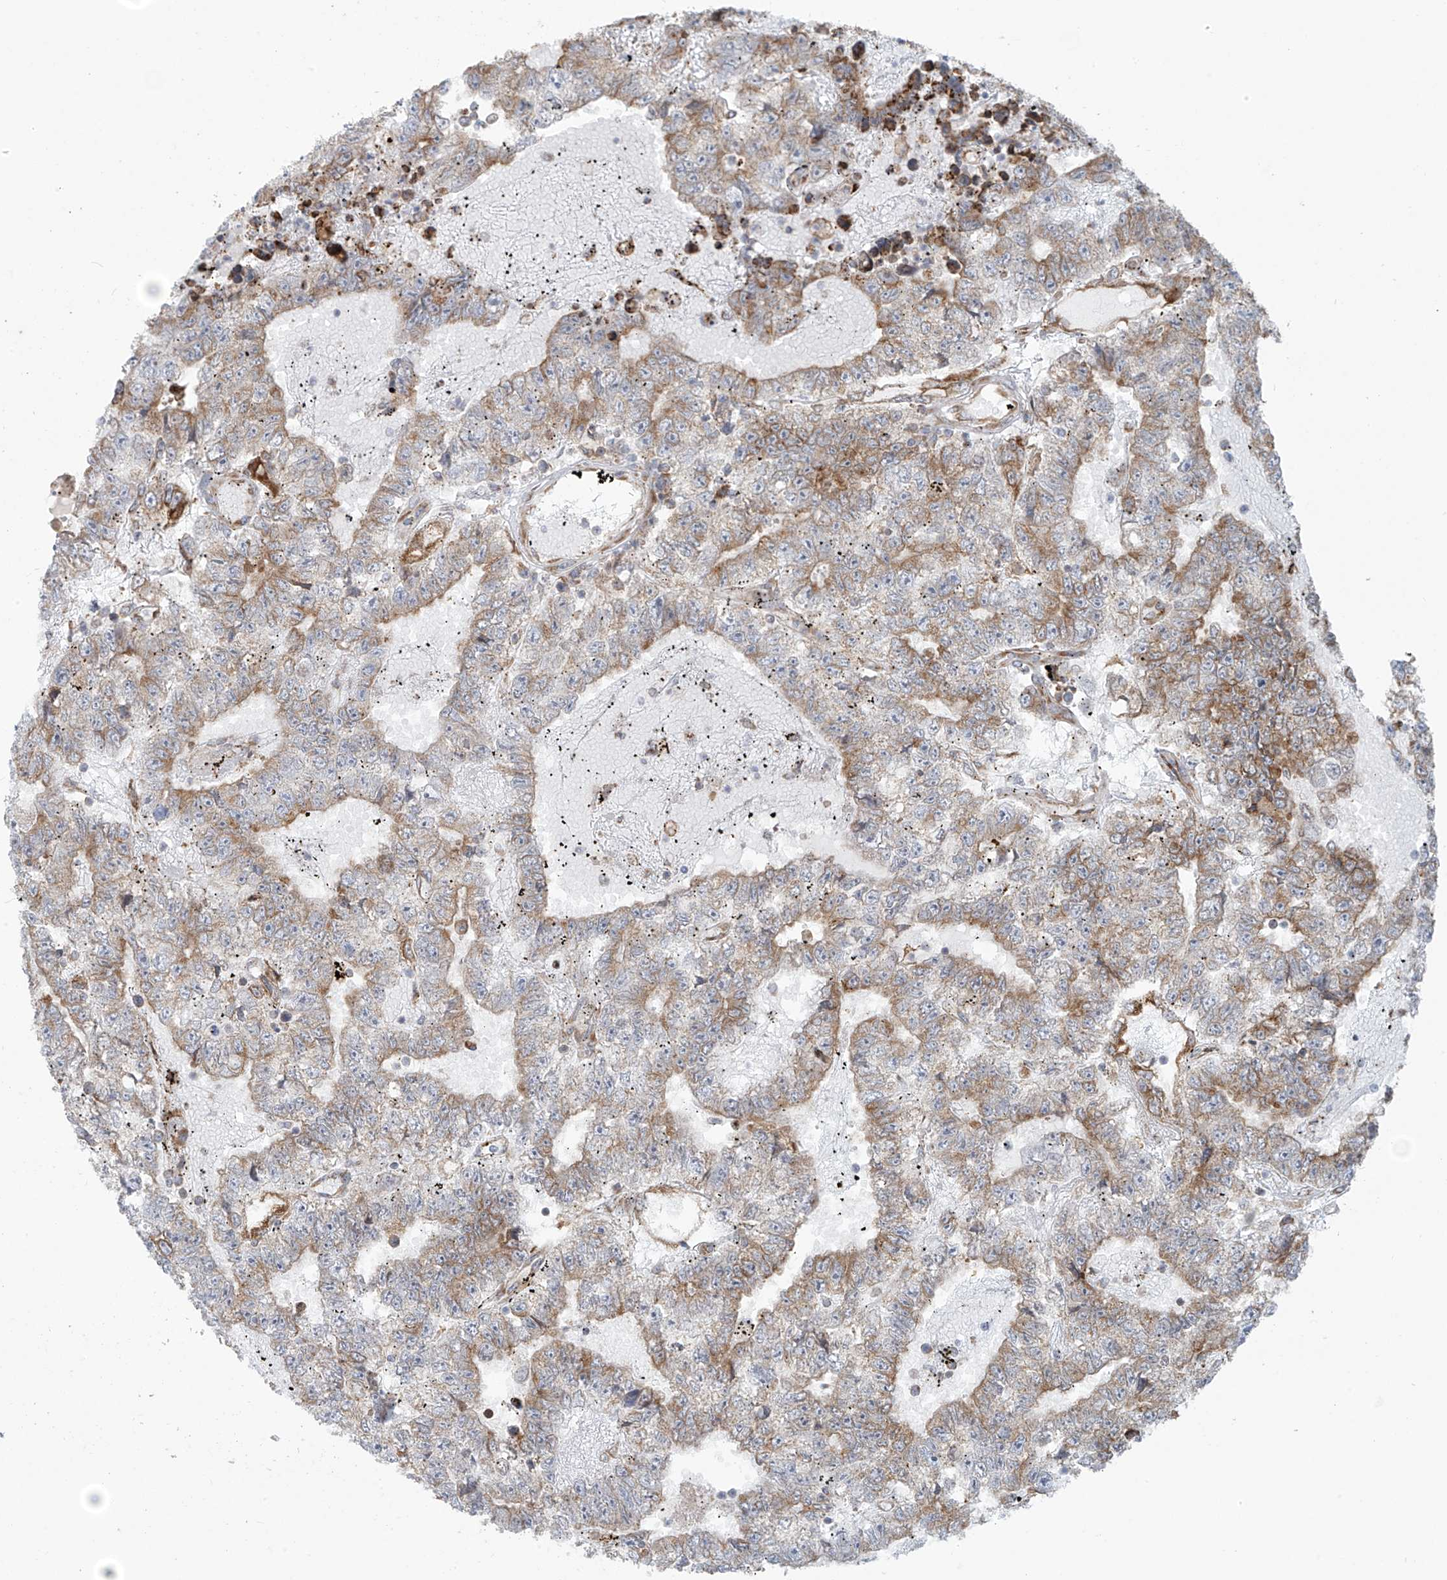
{"staining": {"intensity": "moderate", "quantity": "25%-75%", "location": "cytoplasmic/membranous"}, "tissue": "testis cancer", "cell_type": "Tumor cells", "image_type": "cancer", "snomed": [{"axis": "morphology", "description": "Carcinoma, Embryonal, NOS"}, {"axis": "topography", "description": "Testis"}], "caption": "Human testis cancer stained with a brown dye exhibits moderate cytoplasmic/membranous positive staining in approximately 25%-75% of tumor cells.", "gene": "KATNIP", "patient": {"sex": "male", "age": 25}}